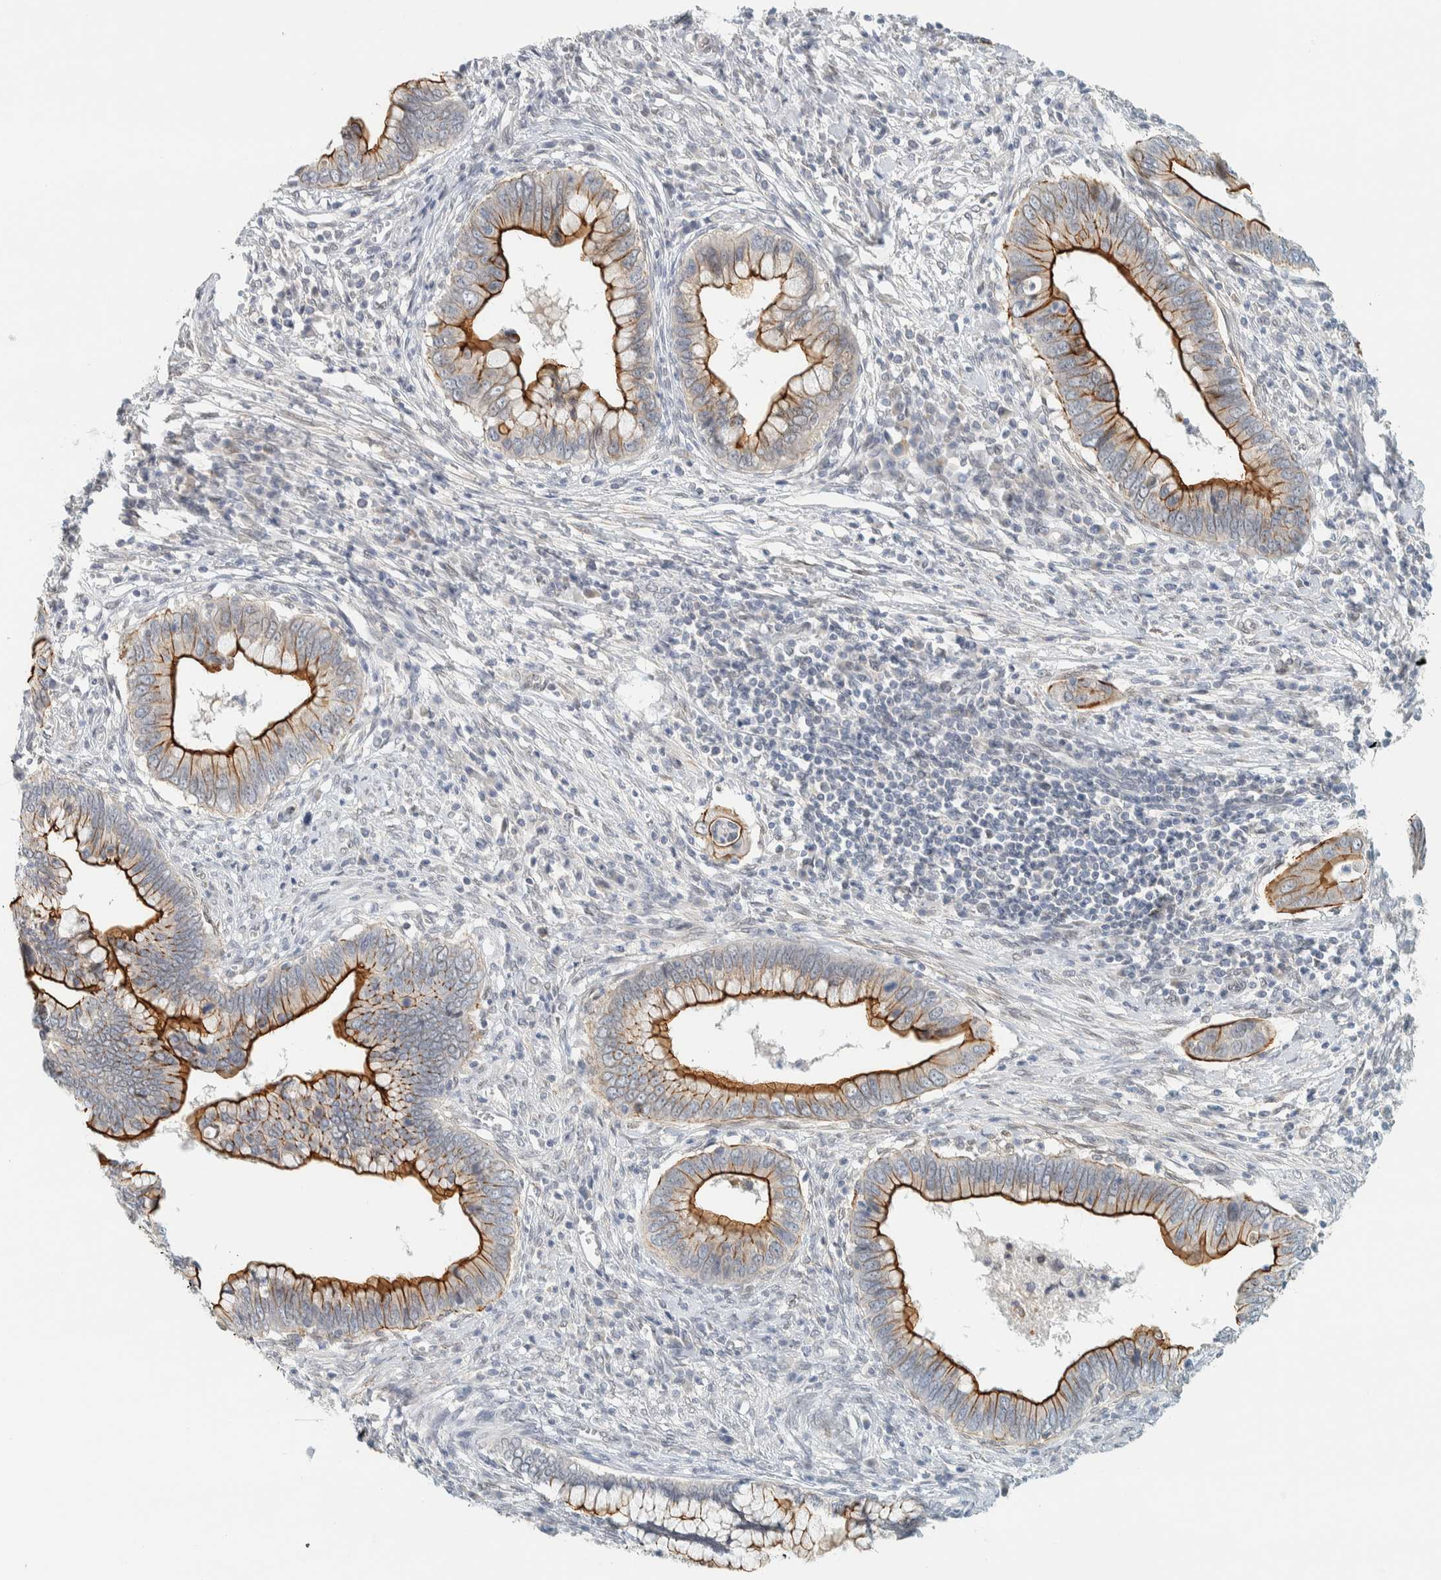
{"staining": {"intensity": "moderate", "quantity": "25%-75%", "location": "cytoplasmic/membranous"}, "tissue": "cervical cancer", "cell_type": "Tumor cells", "image_type": "cancer", "snomed": [{"axis": "morphology", "description": "Adenocarcinoma, NOS"}, {"axis": "topography", "description": "Cervix"}], "caption": "Immunohistochemistry (IHC) (DAB) staining of human cervical adenocarcinoma reveals moderate cytoplasmic/membranous protein positivity in approximately 25%-75% of tumor cells. (DAB (3,3'-diaminobenzidine) IHC, brown staining for protein, blue staining for nuclei).", "gene": "C1QTNF12", "patient": {"sex": "female", "age": 44}}